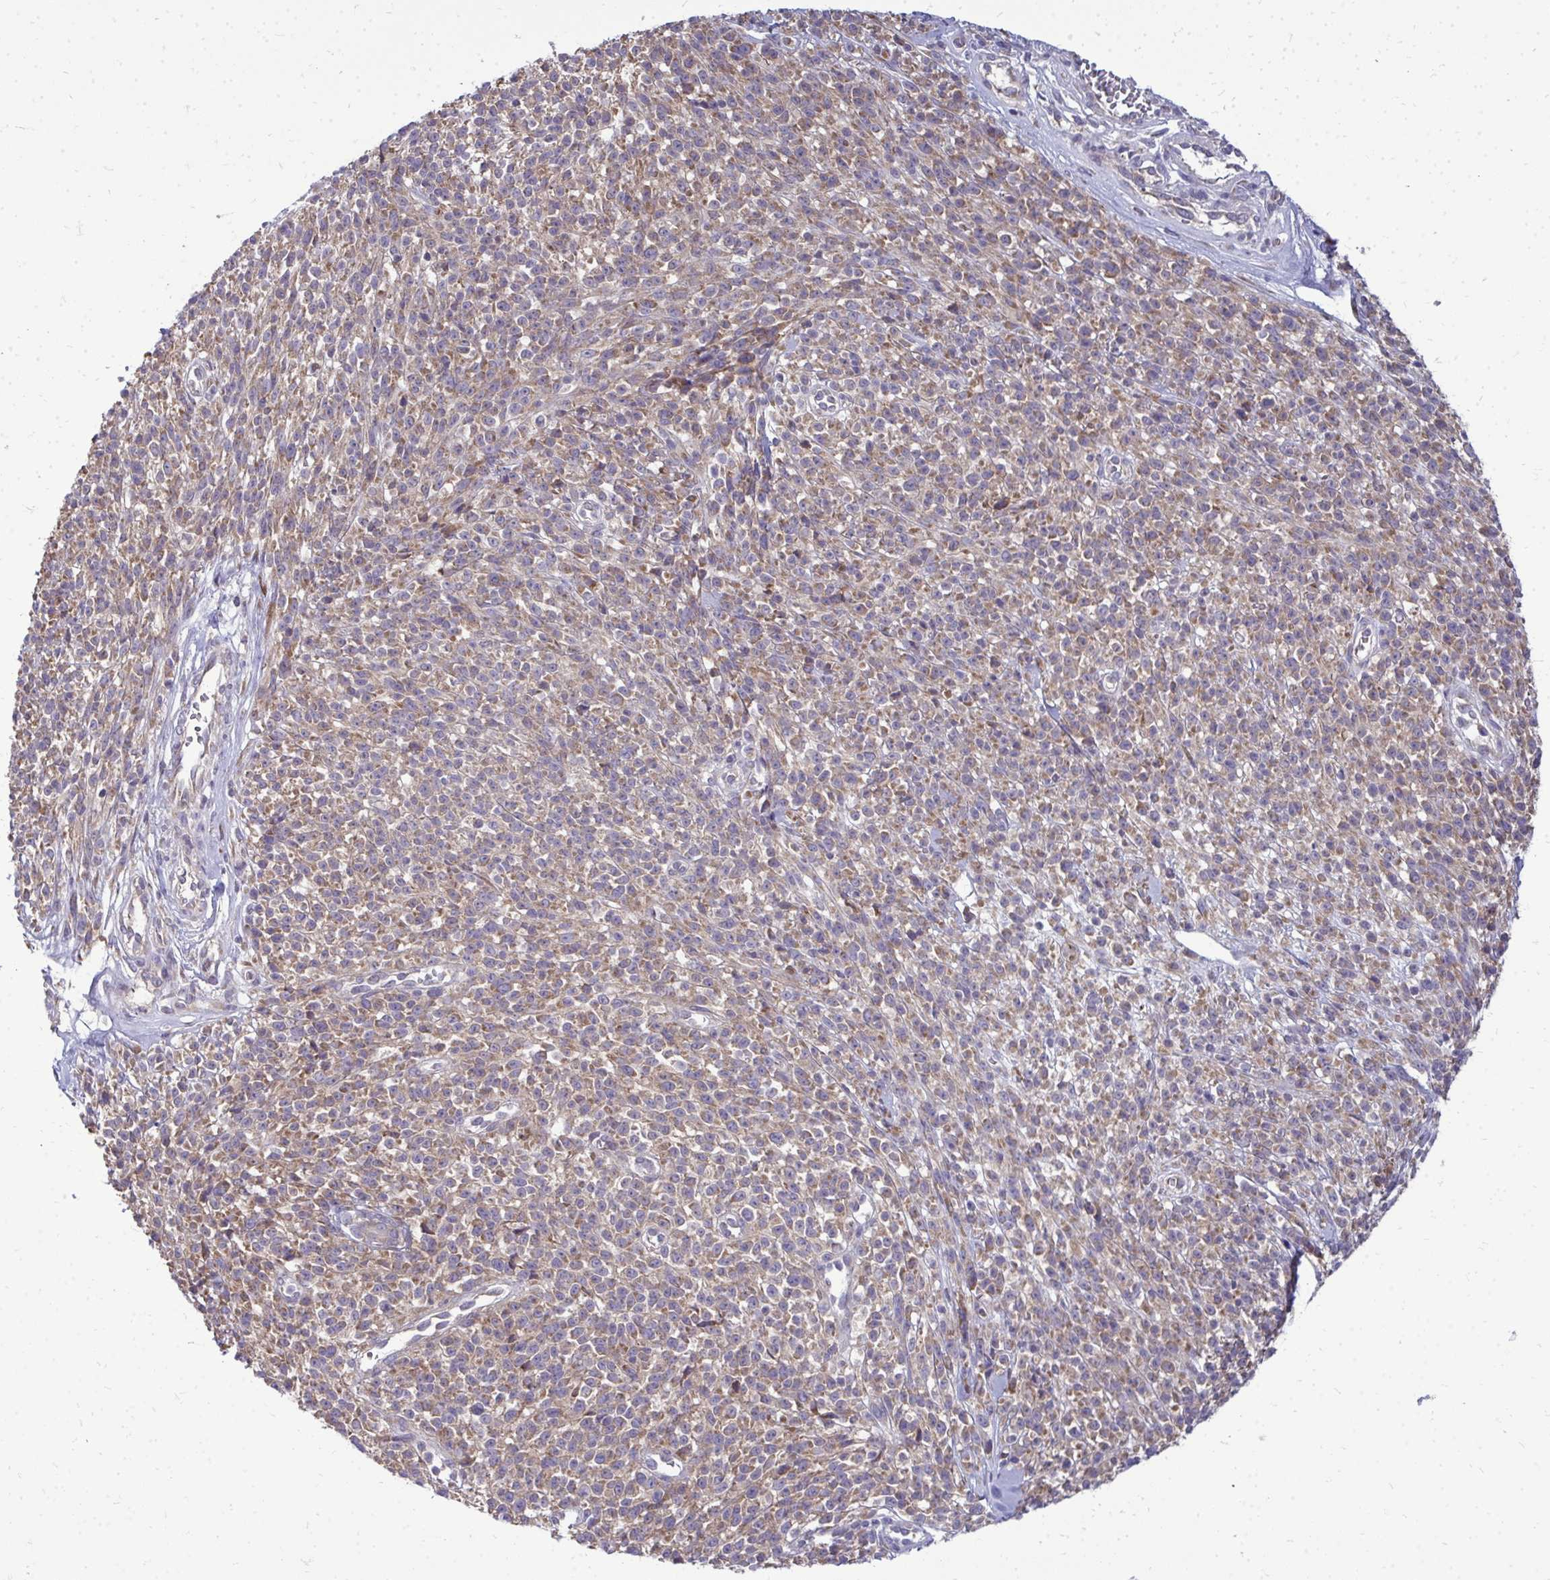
{"staining": {"intensity": "moderate", "quantity": ">75%", "location": "cytoplasmic/membranous"}, "tissue": "melanoma", "cell_type": "Tumor cells", "image_type": "cancer", "snomed": [{"axis": "morphology", "description": "Malignant melanoma, NOS"}, {"axis": "topography", "description": "Skin"}, {"axis": "topography", "description": "Skin of trunk"}], "caption": "A high-resolution micrograph shows immunohistochemistry staining of malignant melanoma, which reveals moderate cytoplasmic/membranous staining in approximately >75% of tumor cells.", "gene": "RPLP2", "patient": {"sex": "male", "age": 74}}